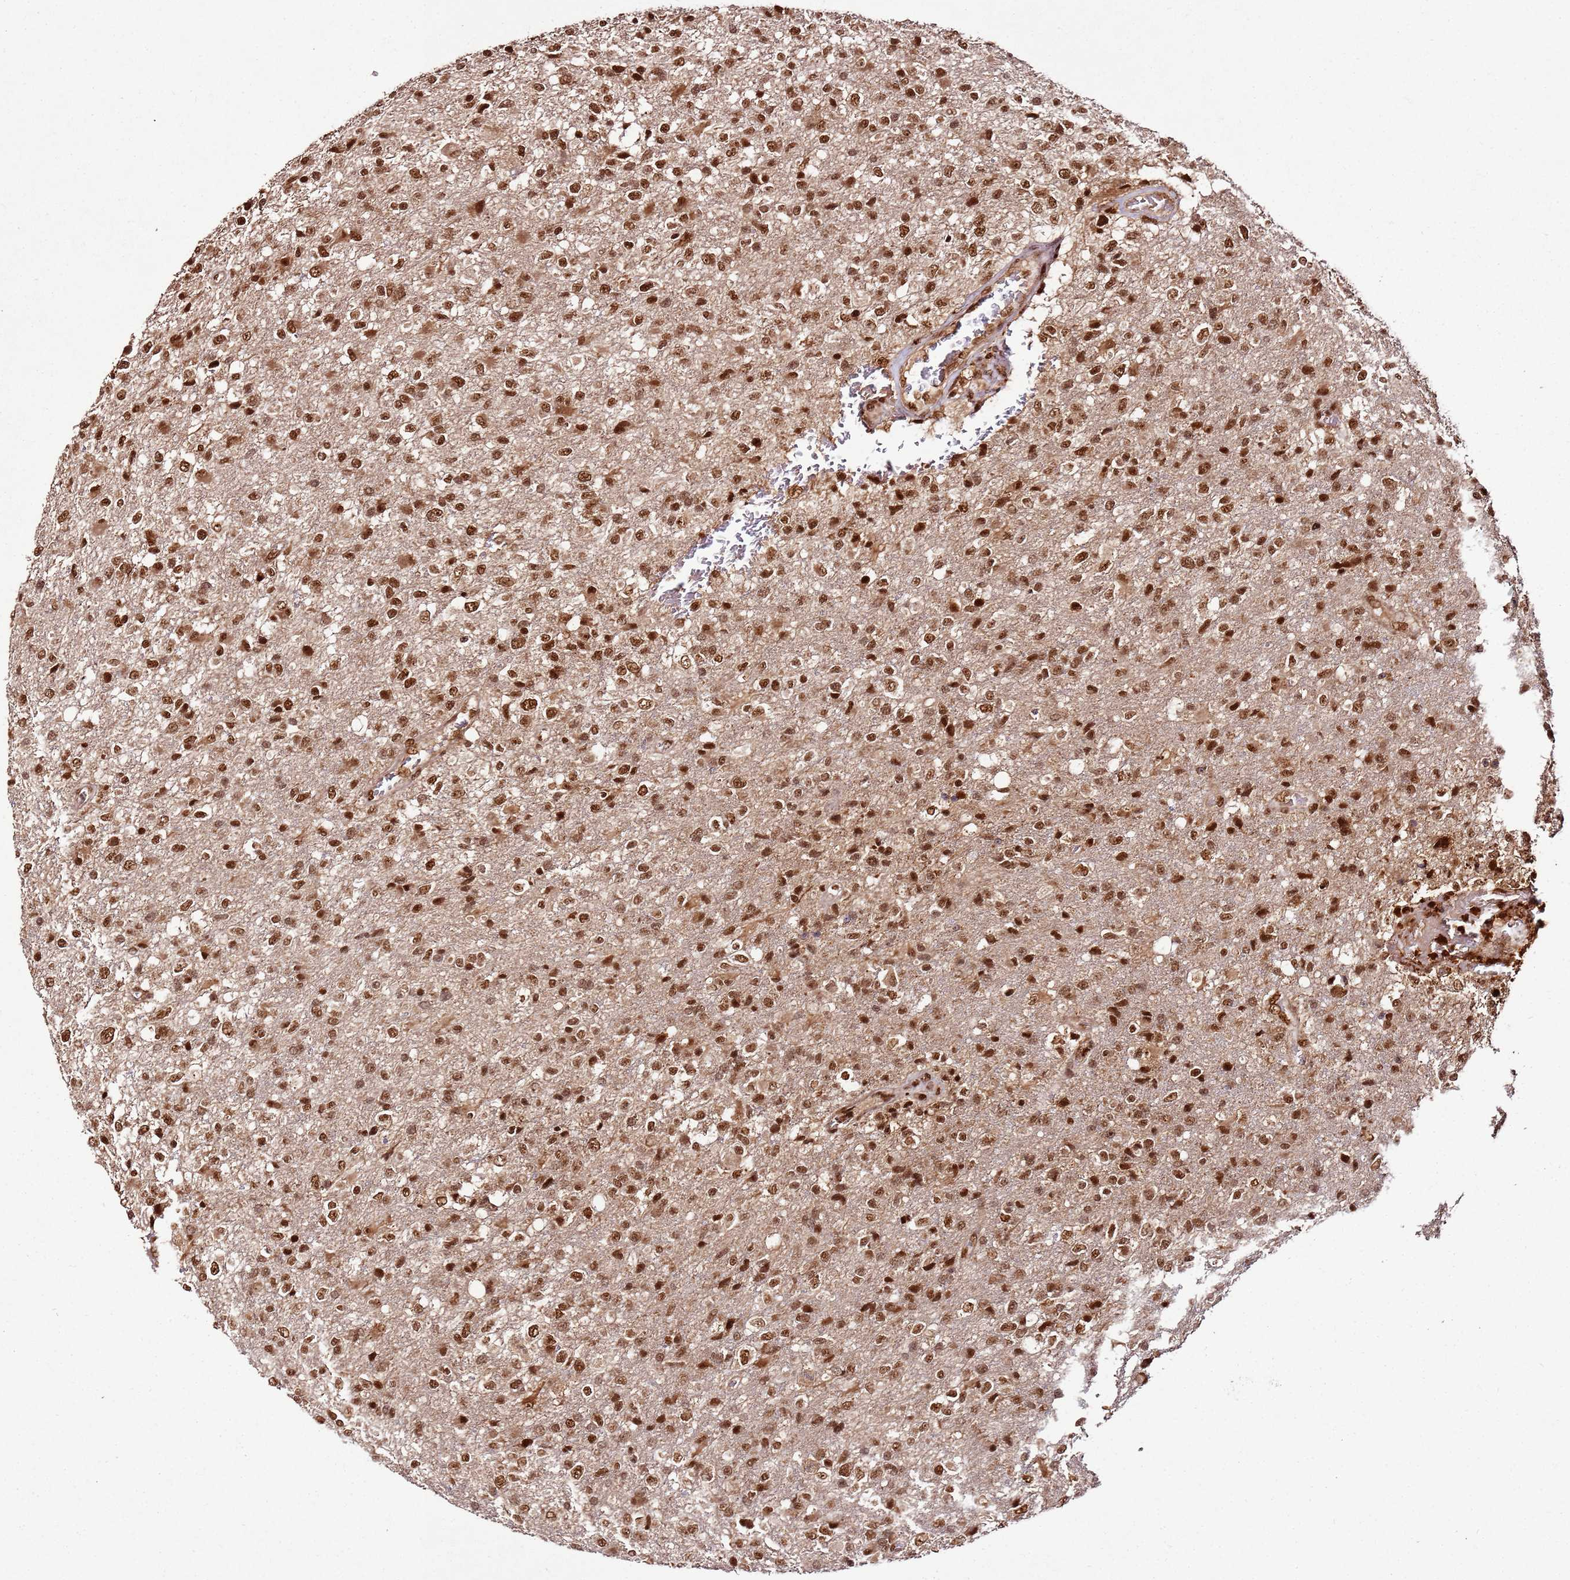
{"staining": {"intensity": "strong", "quantity": ">75%", "location": "nuclear"}, "tissue": "glioma", "cell_type": "Tumor cells", "image_type": "cancer", "snomed": [{"axis": "morphology", "description": "Glioma, malignant, High grade"}, {"axis": "topography", "description": "Brain"}], "caption": "This photomicrograph displays immunohistochemistry staining of glioma, with high strong nuclear staining in approximately >75% of tumor cells.", "gene": "XRN2", "patient": {"sex": "female", "age": 74}}